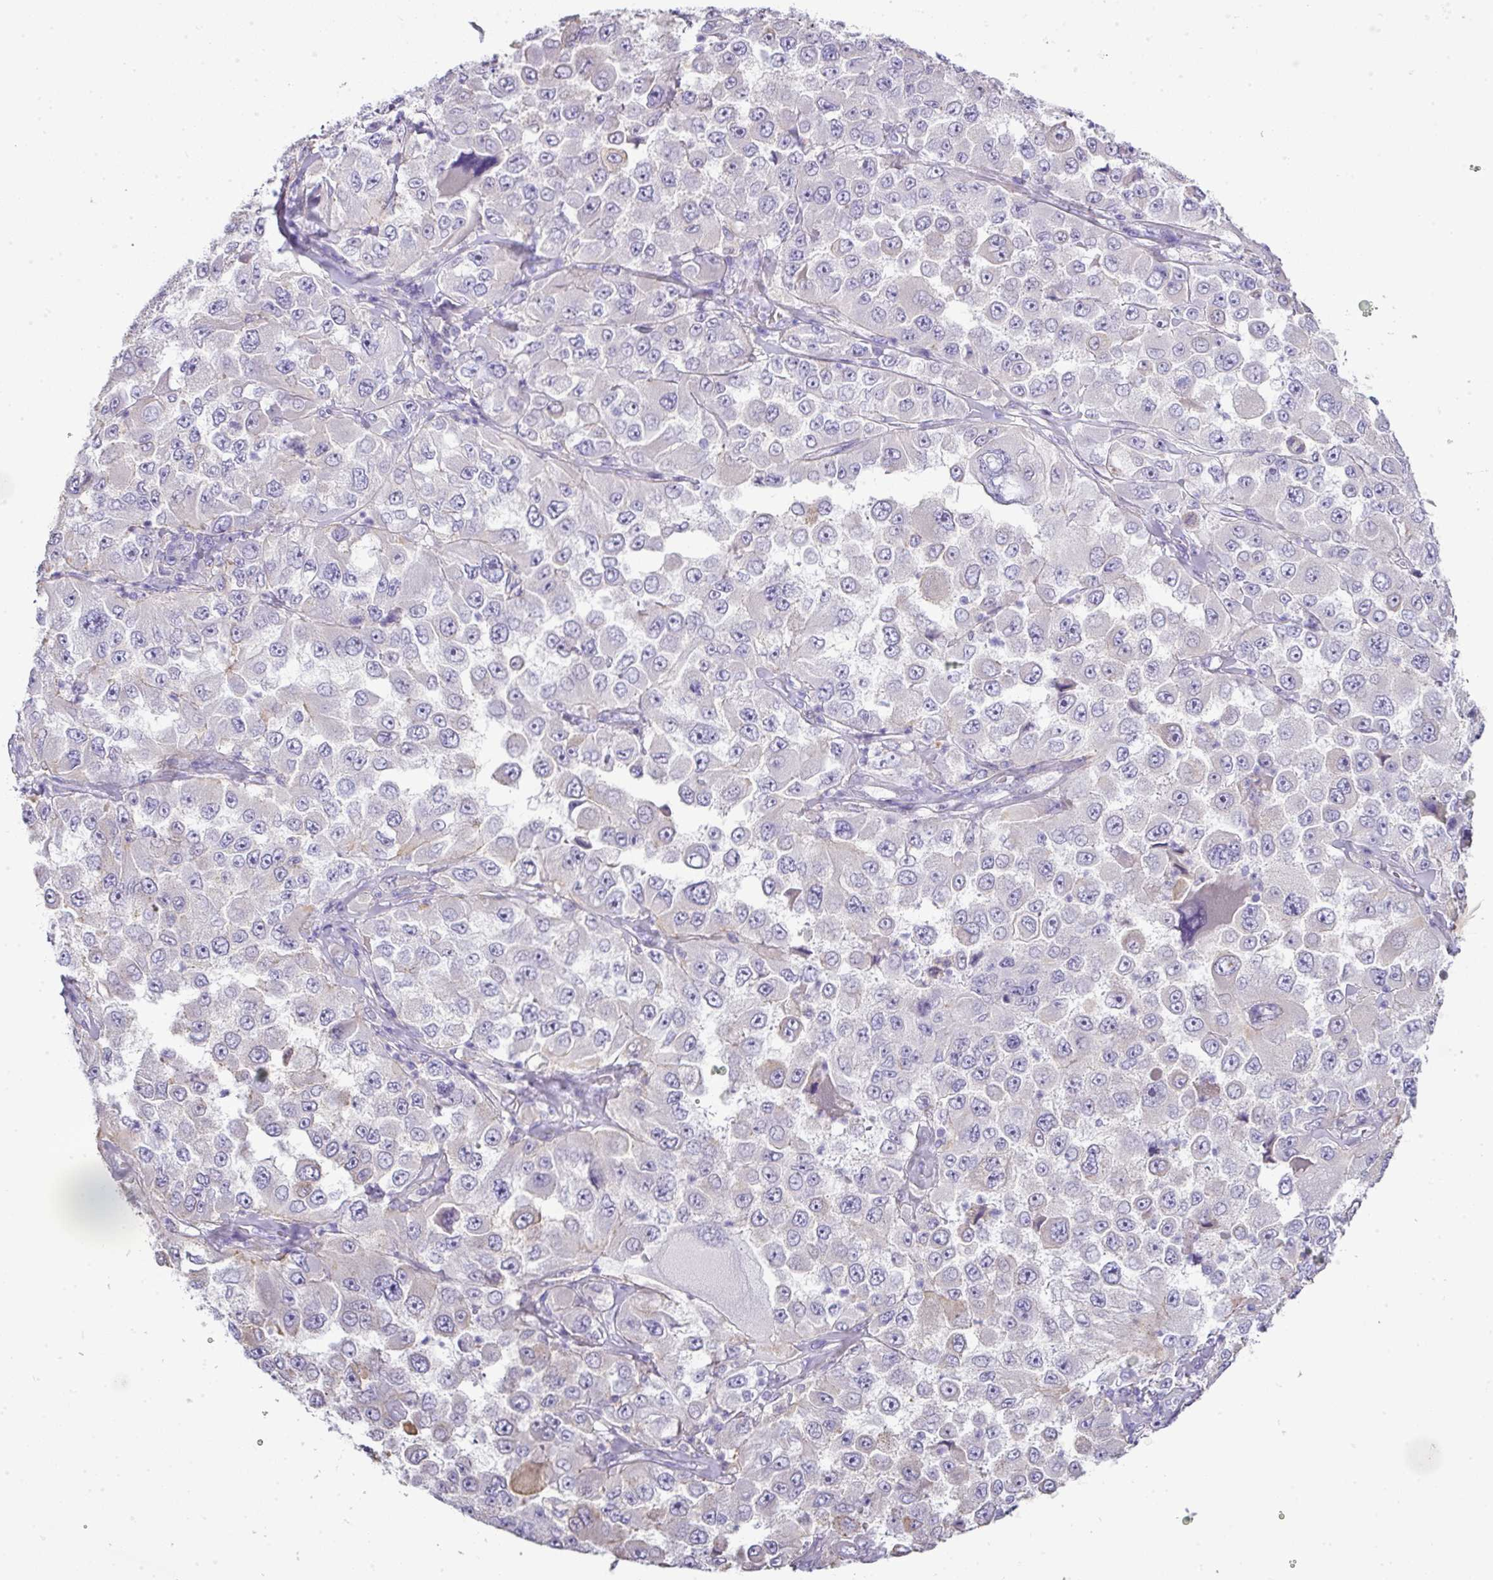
{"staining": {"intensity": "negative", "quantity": "none", "location": "none"}, "tissue": "melanoma", "cell_type": "Tumor cells", "image_type": "cancer", "snomed": [{"axis": "morphology", "description": "Malignant melanoma, Metastatic site"}, {"axis": "topography", "description": "Lymph node"}], "caption": "Tumor cells are negative for brown protein staining in malignant melanoma (metastatic site).", "gene": "BCL11A", "patient": {"sex": "male", "age": 62}}